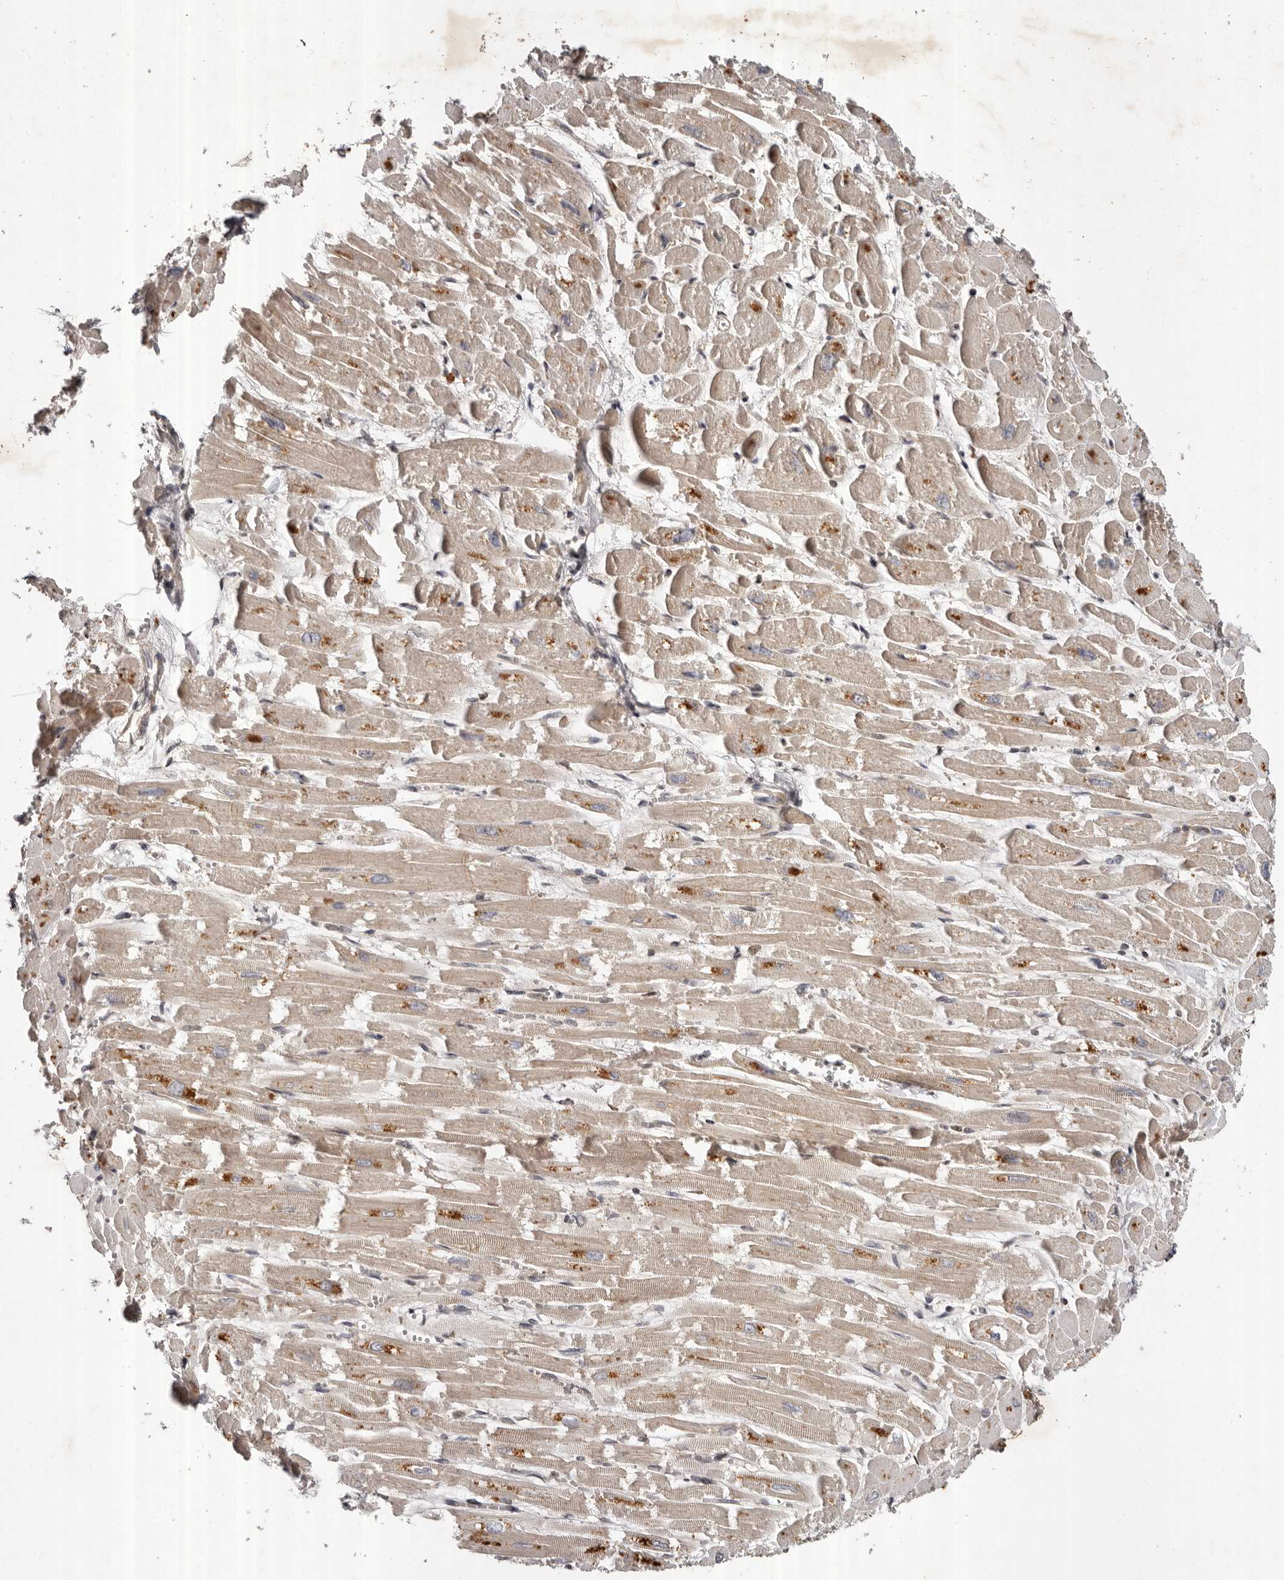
{"staining": {"intensity": "strong", "quantity": "25%-75%", "location": "cytoplasmic/membranous"}, "tissue": "heart muscle", "cell_type": "Cardiomyocytes", "image_type": "normal", "snomed": [{"axis": "morphology", "description": "Normal tissue, NOS"}, {"axis": "topography", "description": "Heart"}], "caption": "This is an image of immunohistochemistry staining of benign heart muscle, which shows strong expression in the cytoplasmic/membranous of cardiomyocytes.", "gene": "ABL1", "patient": {"sex": "male", "age": 54}}